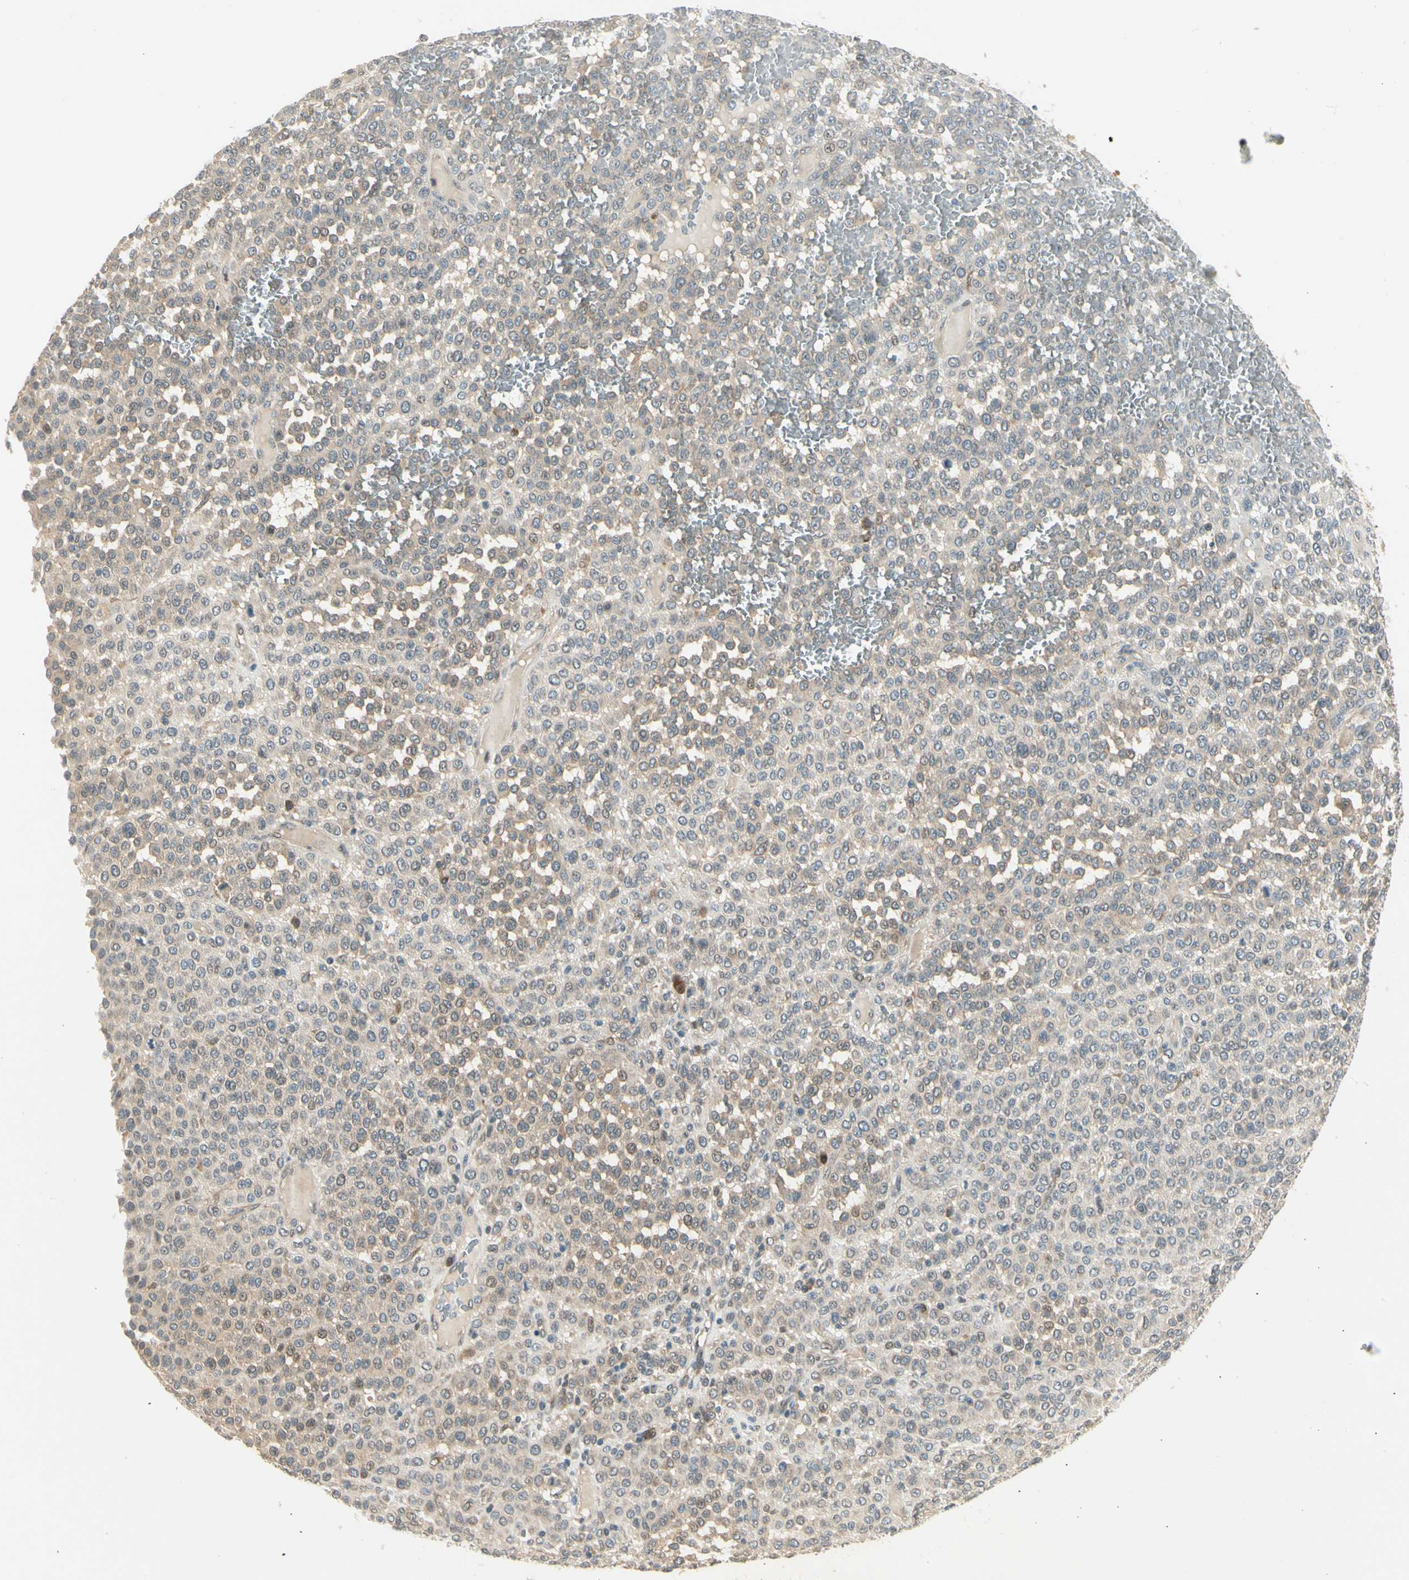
{"staining": {"intensity": "weak", "quantity": "<25%", "location": "cytoplasmic/membranous"}, "tissue": "melanoma", "cell_type": "Tumor cells", "image_type": "cancer", "snomed": [{"axis": "morphology", "description": "Malignant melanoma, Metastatic site"}, {"axis": "topography", "description": "Pancreas"}], "caption": "IHC micrograph of neoplastic tissue: human melanoma stained with DAB demonstrates no significant protein positivity in tumor cells. Nuclei are stained in blue.", "gene": "EPHB3", "patient": {"sex": "female", "age": 30}}